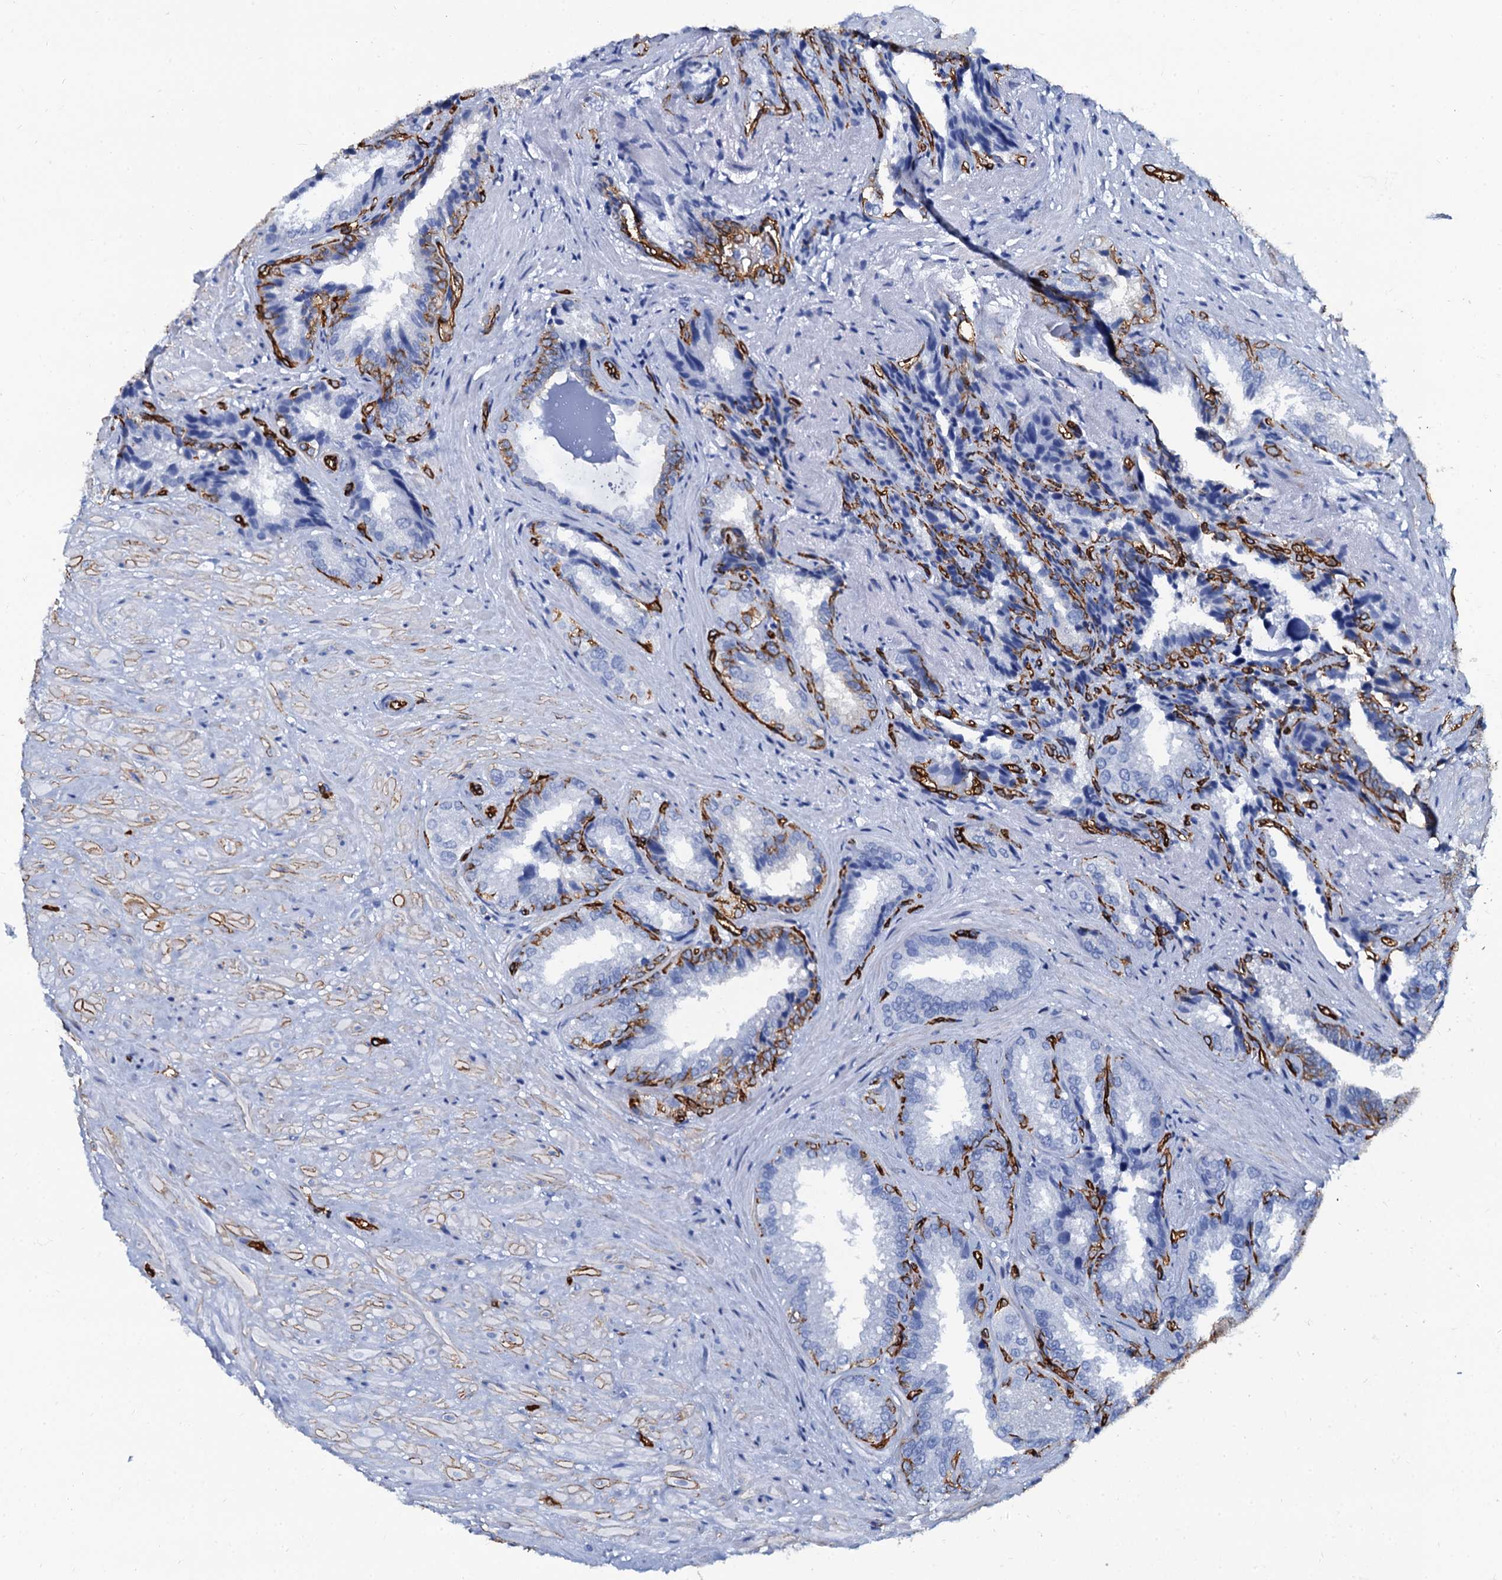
{"staining": {"intensity": "moderate", "quantity": "25%-75%", "location": "cytoplasmic/membranous"}, "tissue": "seminal vesicle", "cell_type": "Glandular cells", "image_type": "normal", "snomed": [{"axis": "morphology", "description": "Normal tissue, NOS"}, {"axis": "topography", "description": "Seminal veicle"}, {"axis": "topography", "description": "Peripheral nerve tissue"}], "caption": "Protein staining displays moderate cytoplasmic/membranous expression in about 25%-75% of glandular cells in benign seminal vesicle.", "gene": "CAVIN2", "patient": {"sex": "male", "age": 63}}